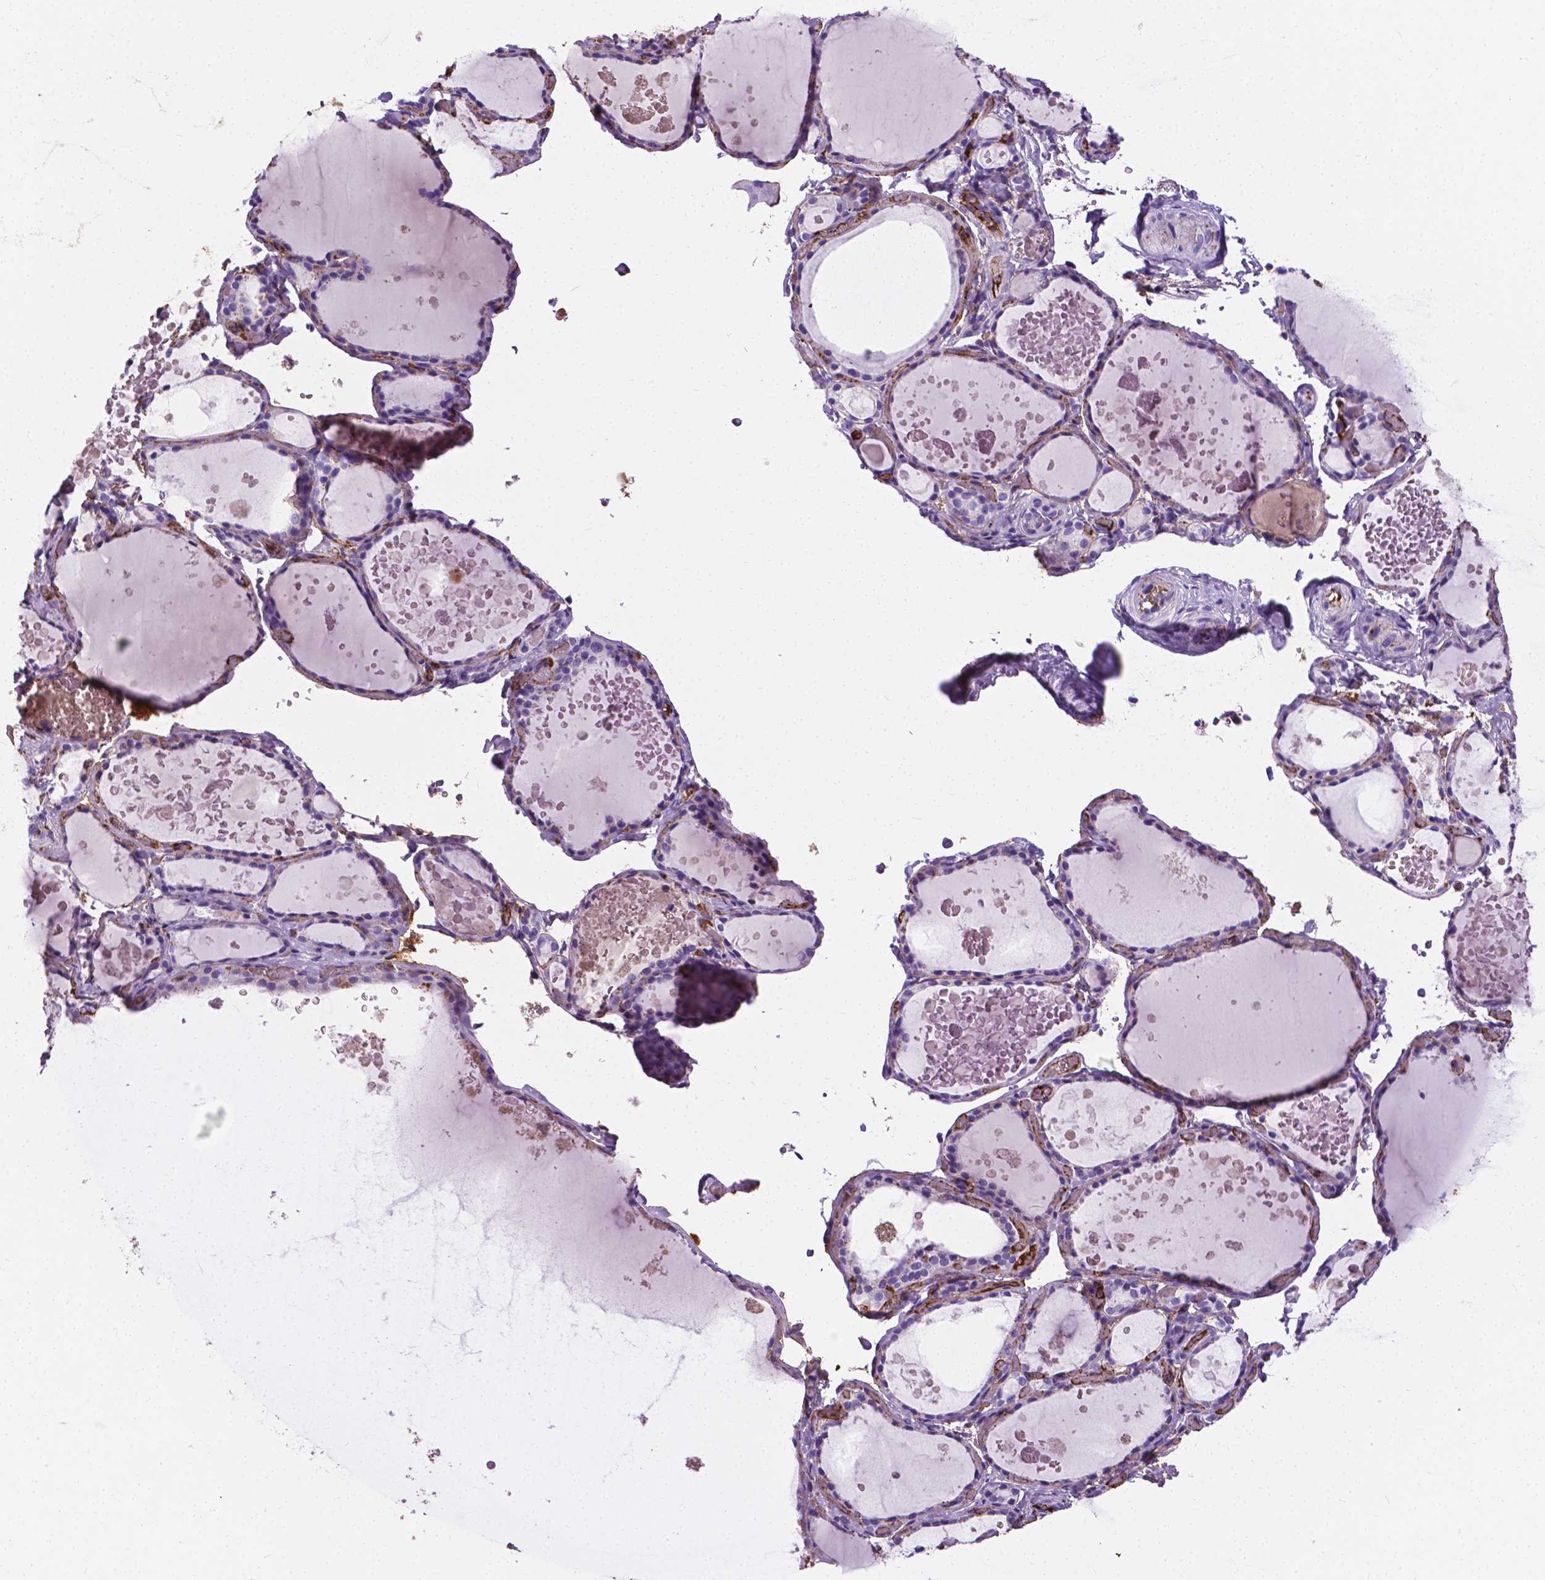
{"staining": {"intensity": "negative", "quantity": "none", "location": "none"}, "tissue": "thyroid gland", "cell_type": "Glandular cells", "image_type": "normal", "snomed": [{"axis": "morphology", "description": "Normal tissue, NOS"}, {"axis": "topography", "description": "Thyroid gland"}], "caption": "The immunohistochemistry (IHC) image has no significant expression in glandular cells of thyroid gland.", "gene": "APOE", "patient": {"sex": "female", "age": 56}}